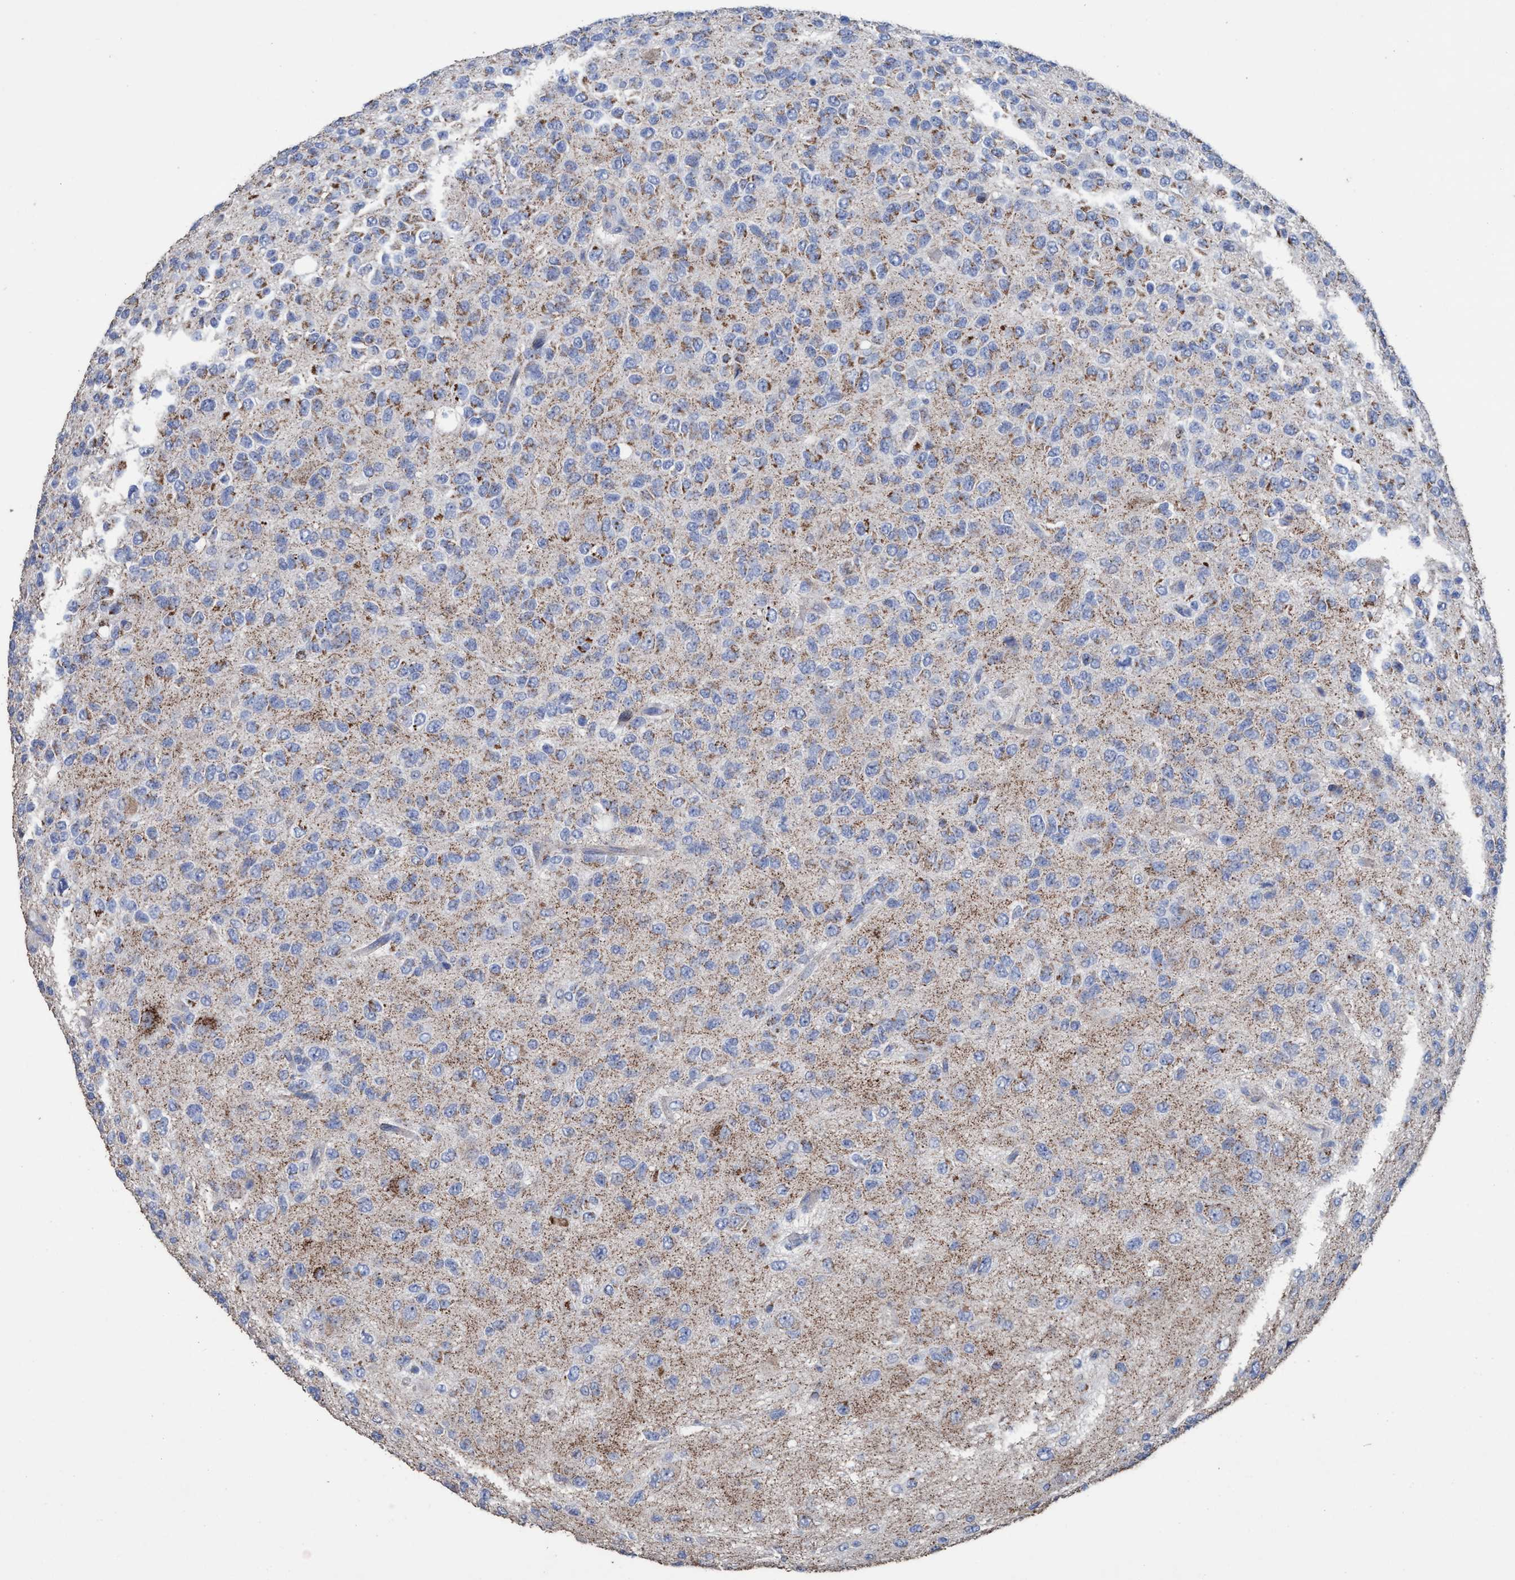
{"staining": {"intensity": "moderate", "quantity": "<25%", "location": "cytoplasmic/membranous"}, "tissue": "glioma", "cell_type": "Tumor cells", "image_type": "cancer", "snomed": [{"axis": "morphology", "description": "Glioma, malignant, High grade"}, {"axis": "topography", "description": "pancreas cauda"}], "caption": "Protein expression analysis of human malignant high-grade glioma reveals moderate cytoplasmic/membranous staining in approximately <25% of tumor cells. (DAB (3,3'-diaminobenzidine) = brown stain, brightfield microscopy at high magnification).", "gene": "RSAD1", "patient": {"sex": "male", "age": 60}}